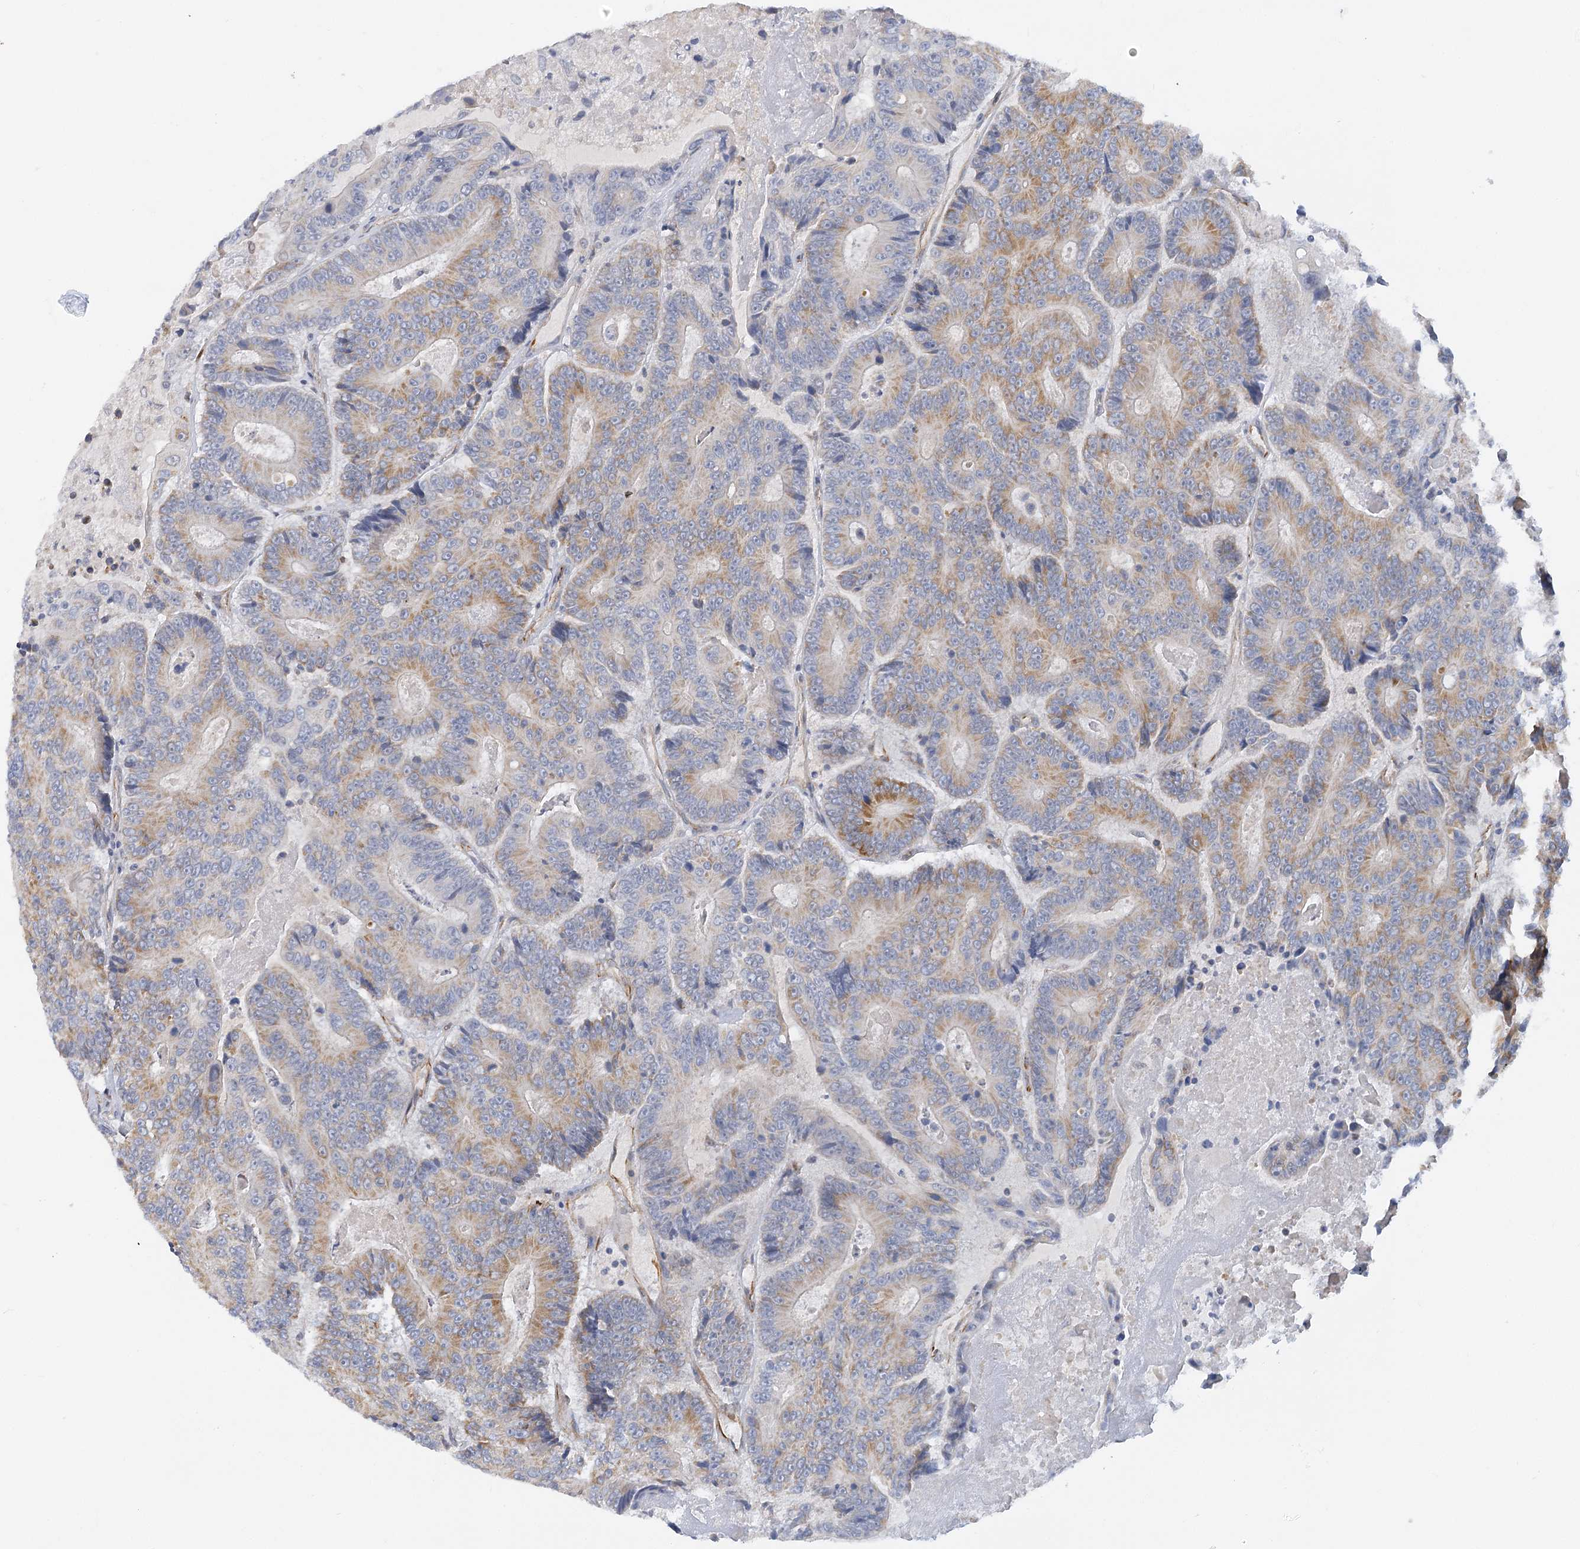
{"staining": {"intensity": "moderate", "quantity": "25%-75%", "location": "cytoplasmic/membranous"}, "tissue": "colorectal cancer", "cell_type": "Tumor cells", "image_type": "cancer", "snomed": [{"axis": "morphology", "description": "Adenocarcinoma, NOS"}, {"axis": "topography", "description": "Colon"}], "caption": "Protein expression analysis of colorectal cancer (adenocarcinoma) reveals moderate cytoplasmic/membranous positivity in approximately 25%-75% of tumor cells.", "gene": "NELL2", "patient": {"sex": "male", "age": 83}}